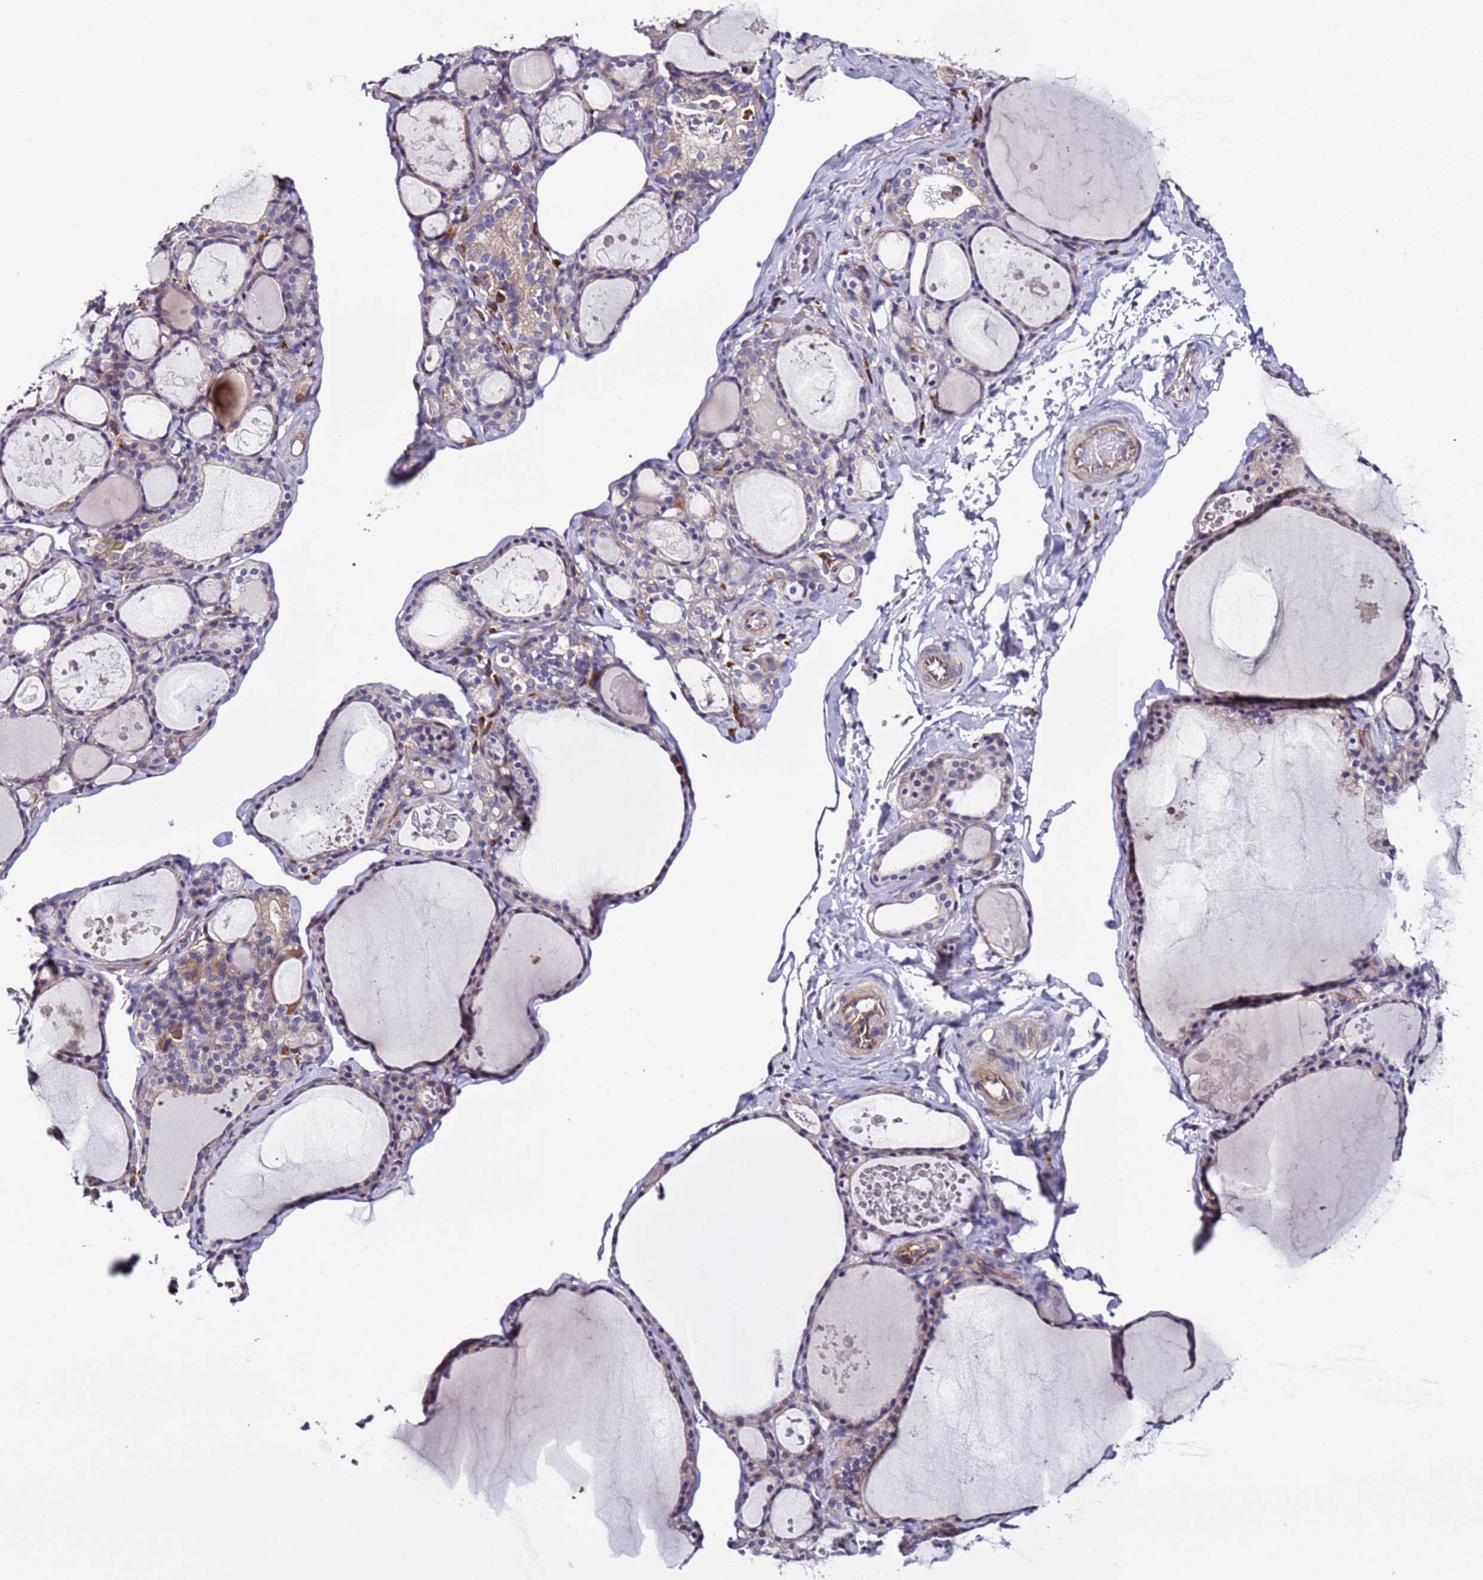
{"staining": {"intensity": "weak", "quantity": "25%-75%", "location": "cytoplasmic/membranous"}, "tissue": "thyroid gland", "cell_type": "Glandular cells", "image_type": "normal", "snomed": [{"axis": "morphology", "description": "Normal tissue, NOS"}, {"axis": "topography", "description": "Thyroid gland"}], "caption": "Approximately 25%-75% of glandular cells in unremarkable thyroid gland display weak cytoplasmic/membranous protein expression as visualized by brown immunohistochemical staining.", "gene": "SPCS1", "patient": {"sex": "male", "age": 56}}